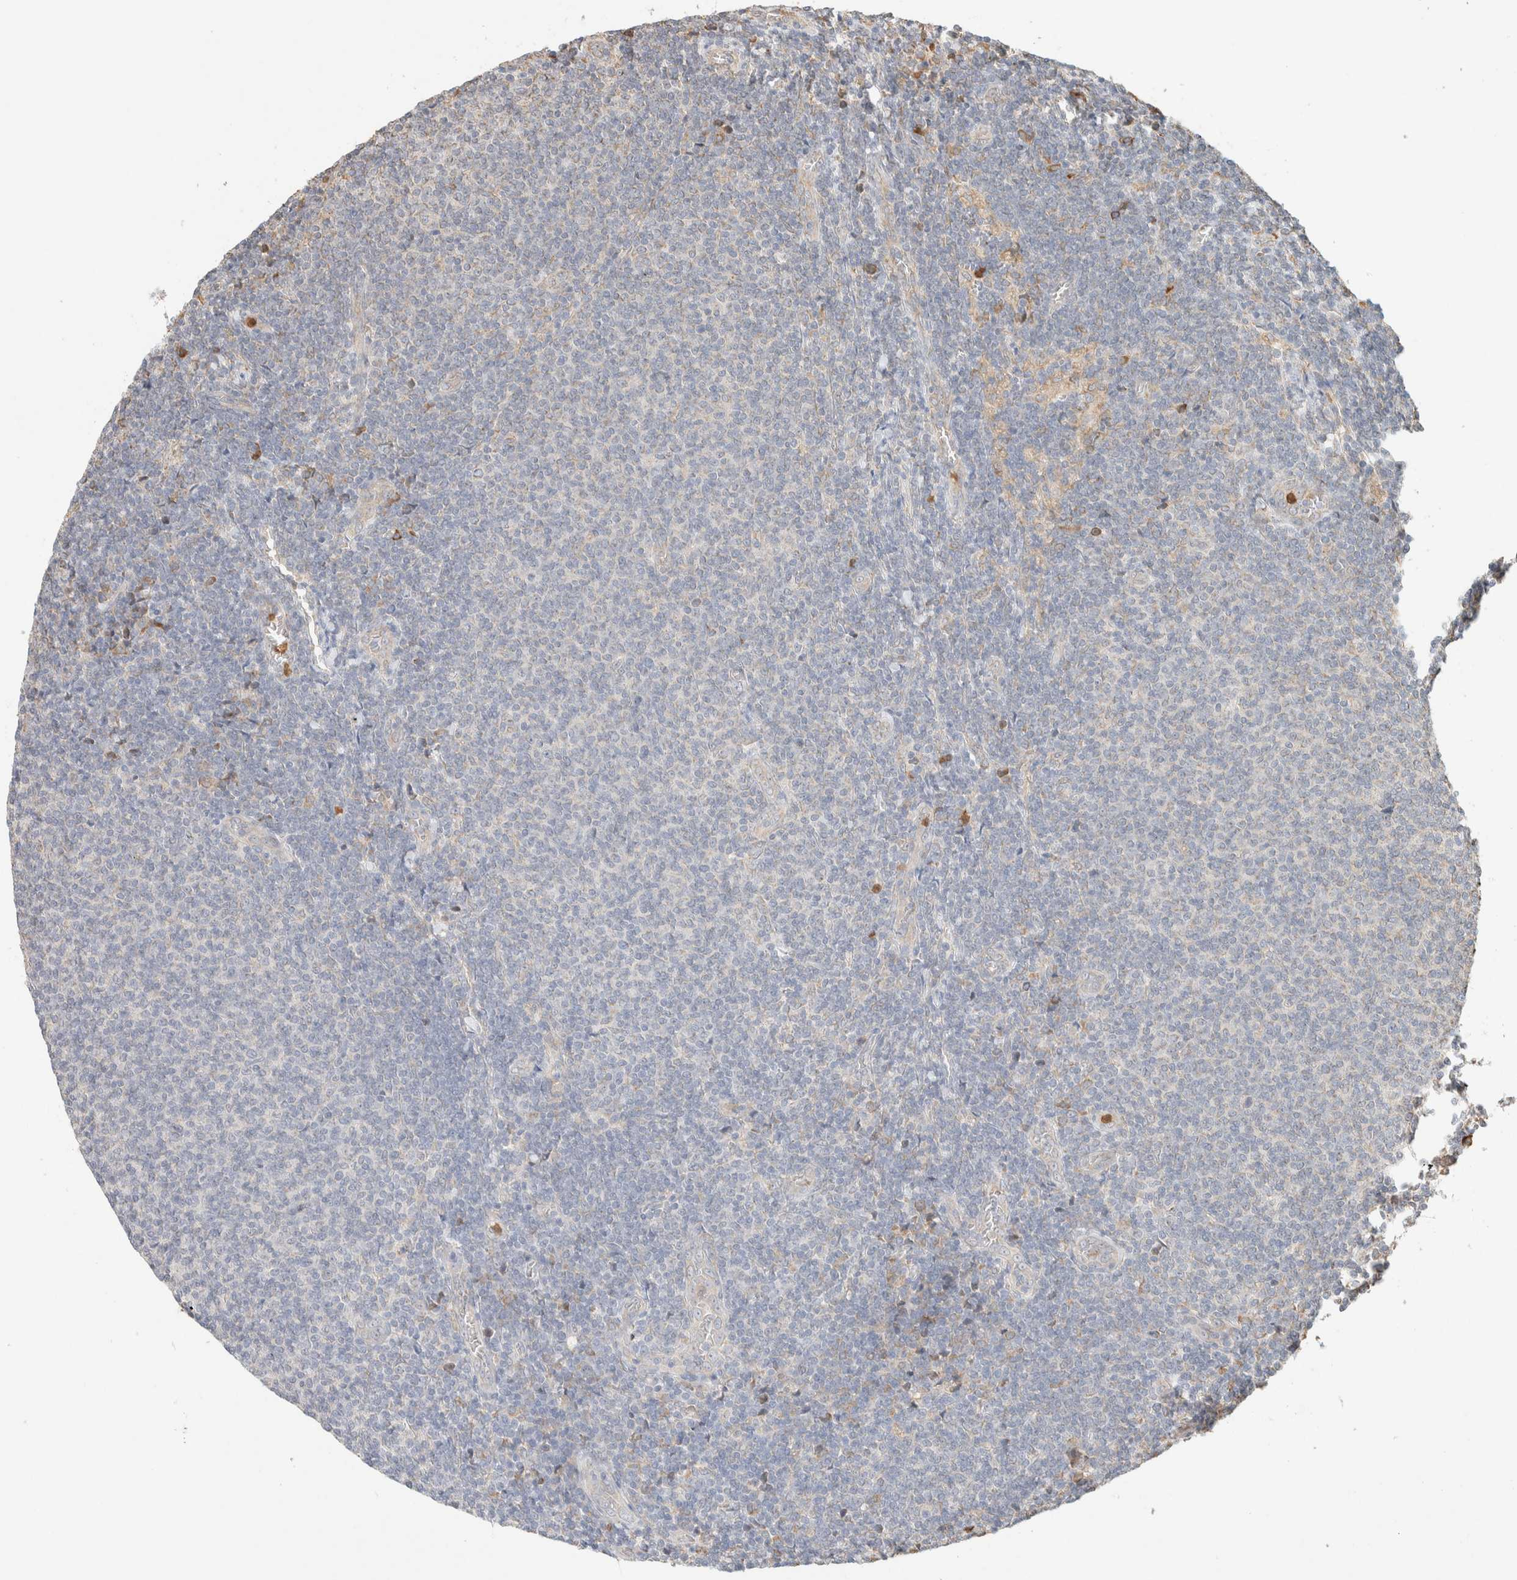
{"staining": {"intensity": "negative", "quantity": "none", "location": "none"}, "tissue": "lymphoma", "cell_type": "Tumor cells", "image_type": "cancer", "snomed": [{"axis": "morphology", "description": "Malignant lymphoma, non-Hodgkin's type, Low grade"}, {"axis": "topography", "description": "Lymph node"}], "caption": "DAB immunohistochemical staining of human lymphoma reveals no significant positivity in tumor cells.", "gene": "TTC3", "patient": {"sex": "male", "age": 66}}